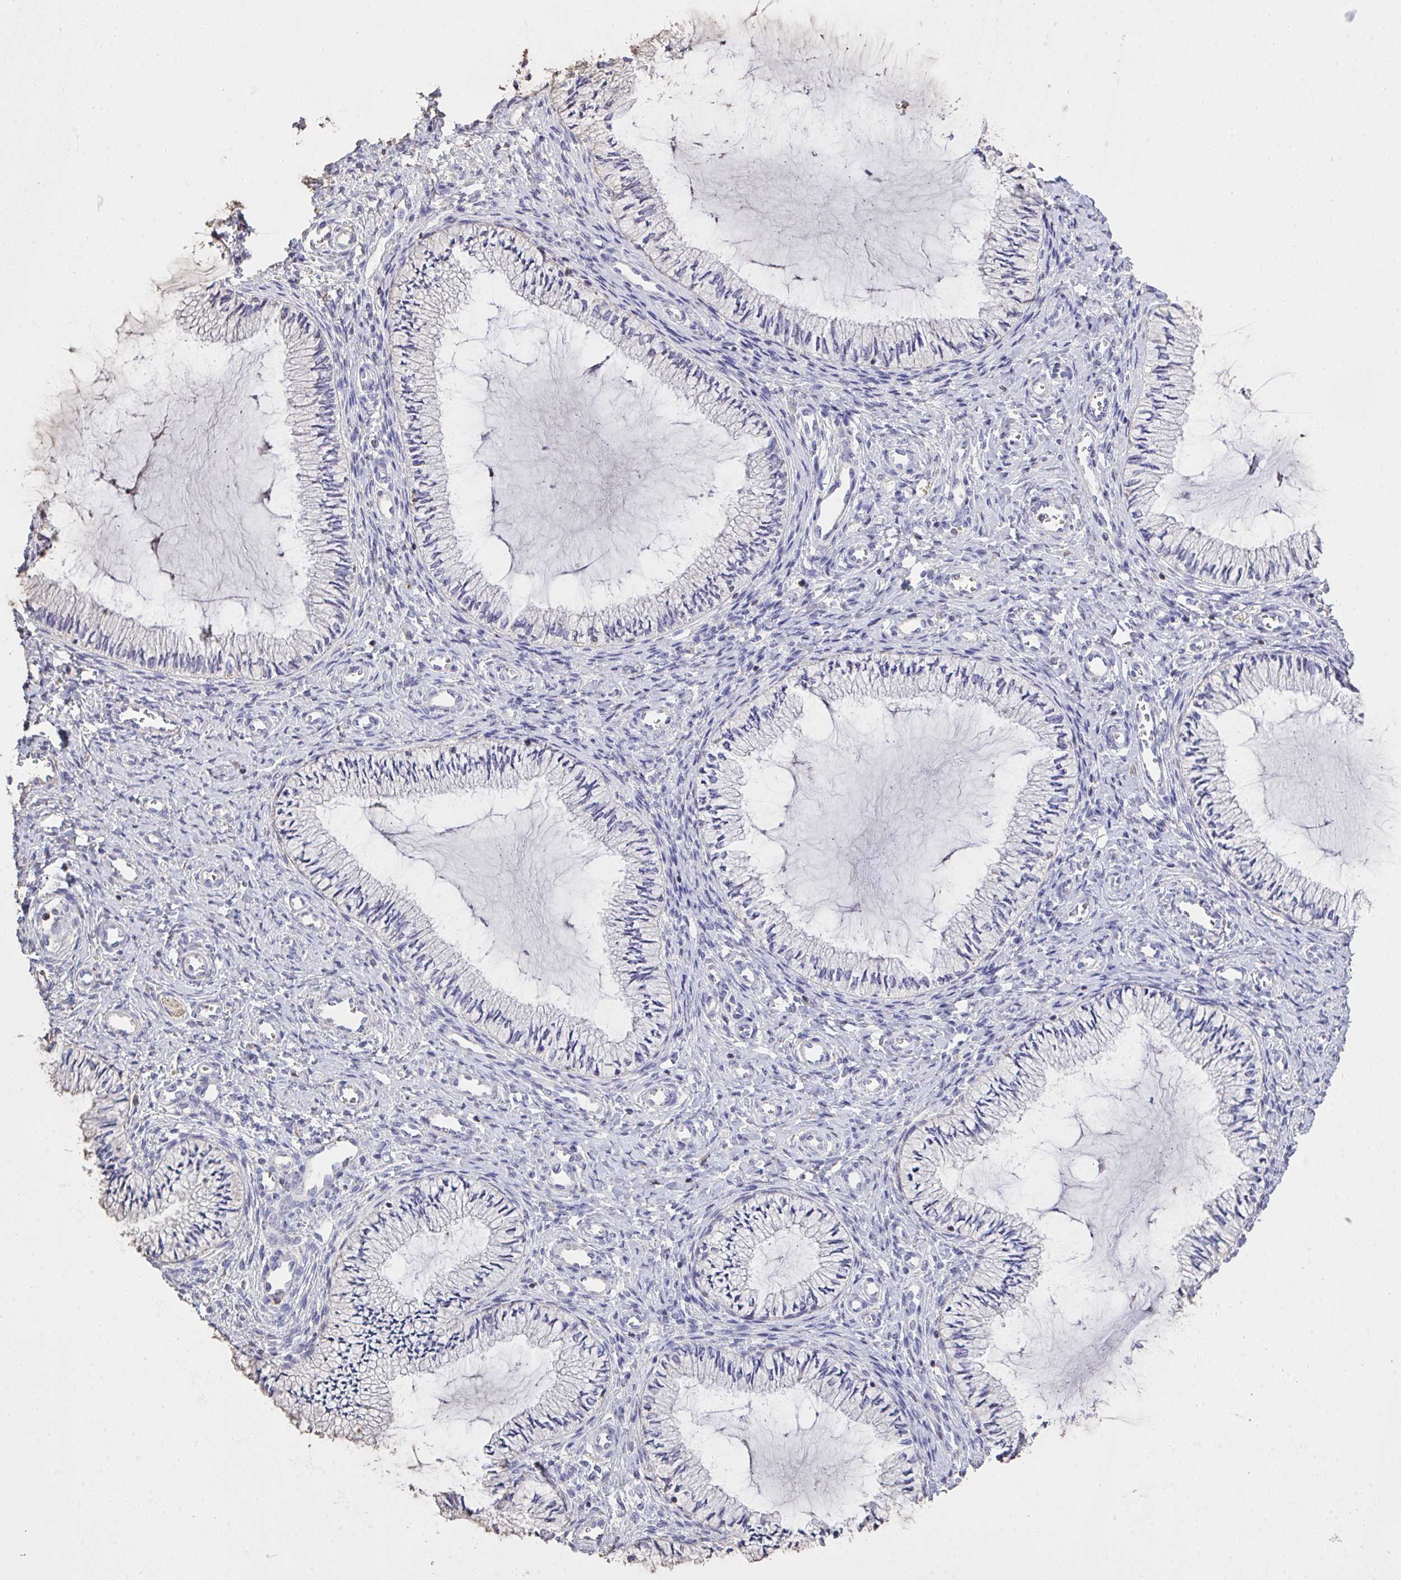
{"staining": {"intensity": "negative", "quantity": "none", "location": "none"}, "tissue": "cervix", "cell_type": "Glandular cells", "image_type": "normal", "snomed": [{"axis": "morphology", "description": "Normal tissue, NOS"}, {"axis": "topography", "description": "Cervix"}], "caption": "DAB (3,3'-diaminobenzidine) immunohistochemical staining of benign cervix exhibits no significant expression in glandular cells.", "gene": "IL23R", "patient": {"sex": "female", "age": 24}}